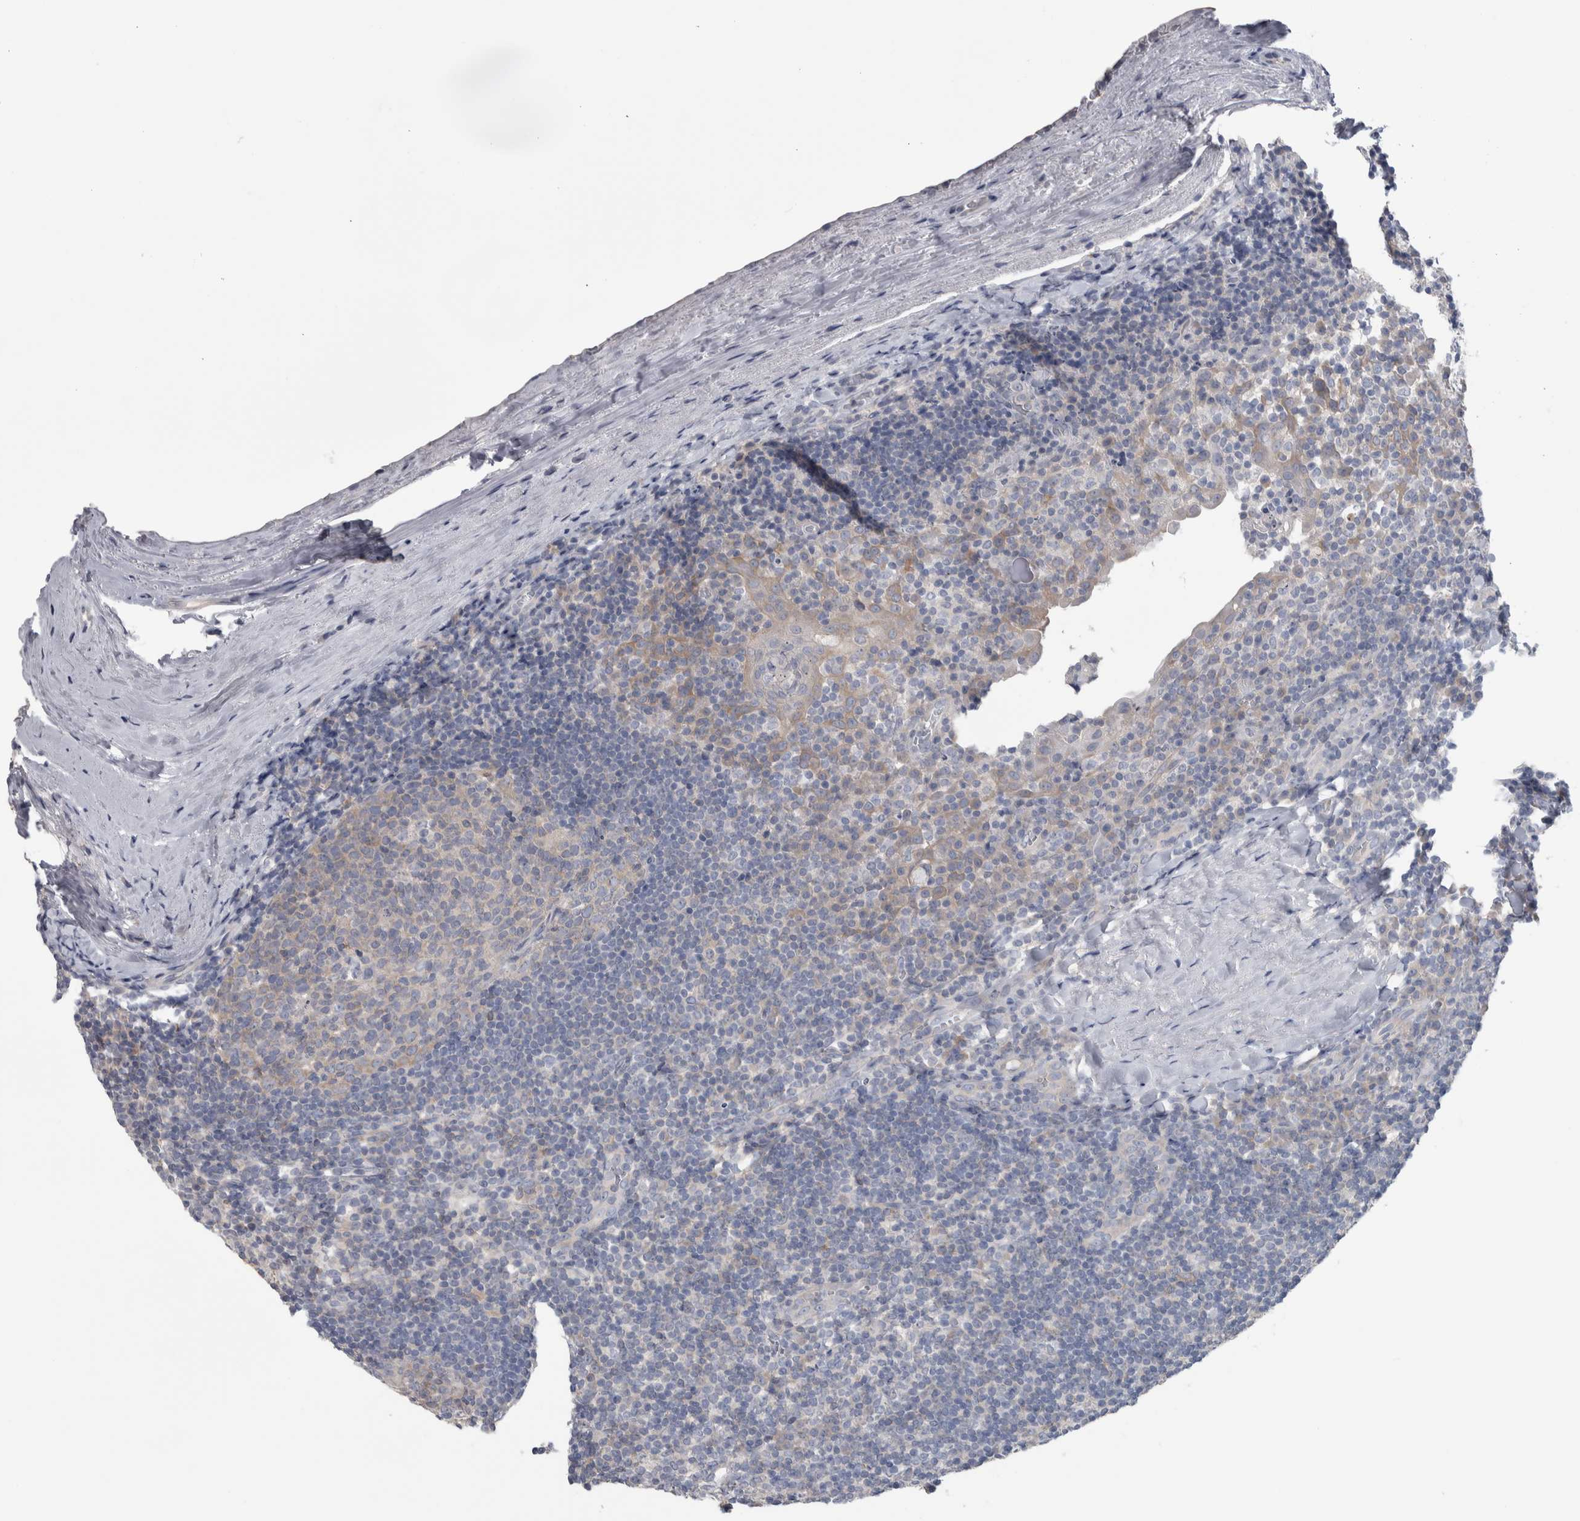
{"staining": {"intensity": "weak", "quantity": "<25%", "location": "cytoplasmic/membranous"}, "tissue": "tonsil", "cell_type": "Germinal center cells", "image_type": "normal", "snomed": [{"axis": "morphology", "description": "Normal tissue, NOS"}, {"axis": "topography", "description": "Tonsil"}], "caption": "A high-resolution micrograph shows IHC staining of benign tonsil, which demonstrates no significant expression in germinal center cells.", "gene": "GPHN", "patient": {"sex": "male", "age": 37}}